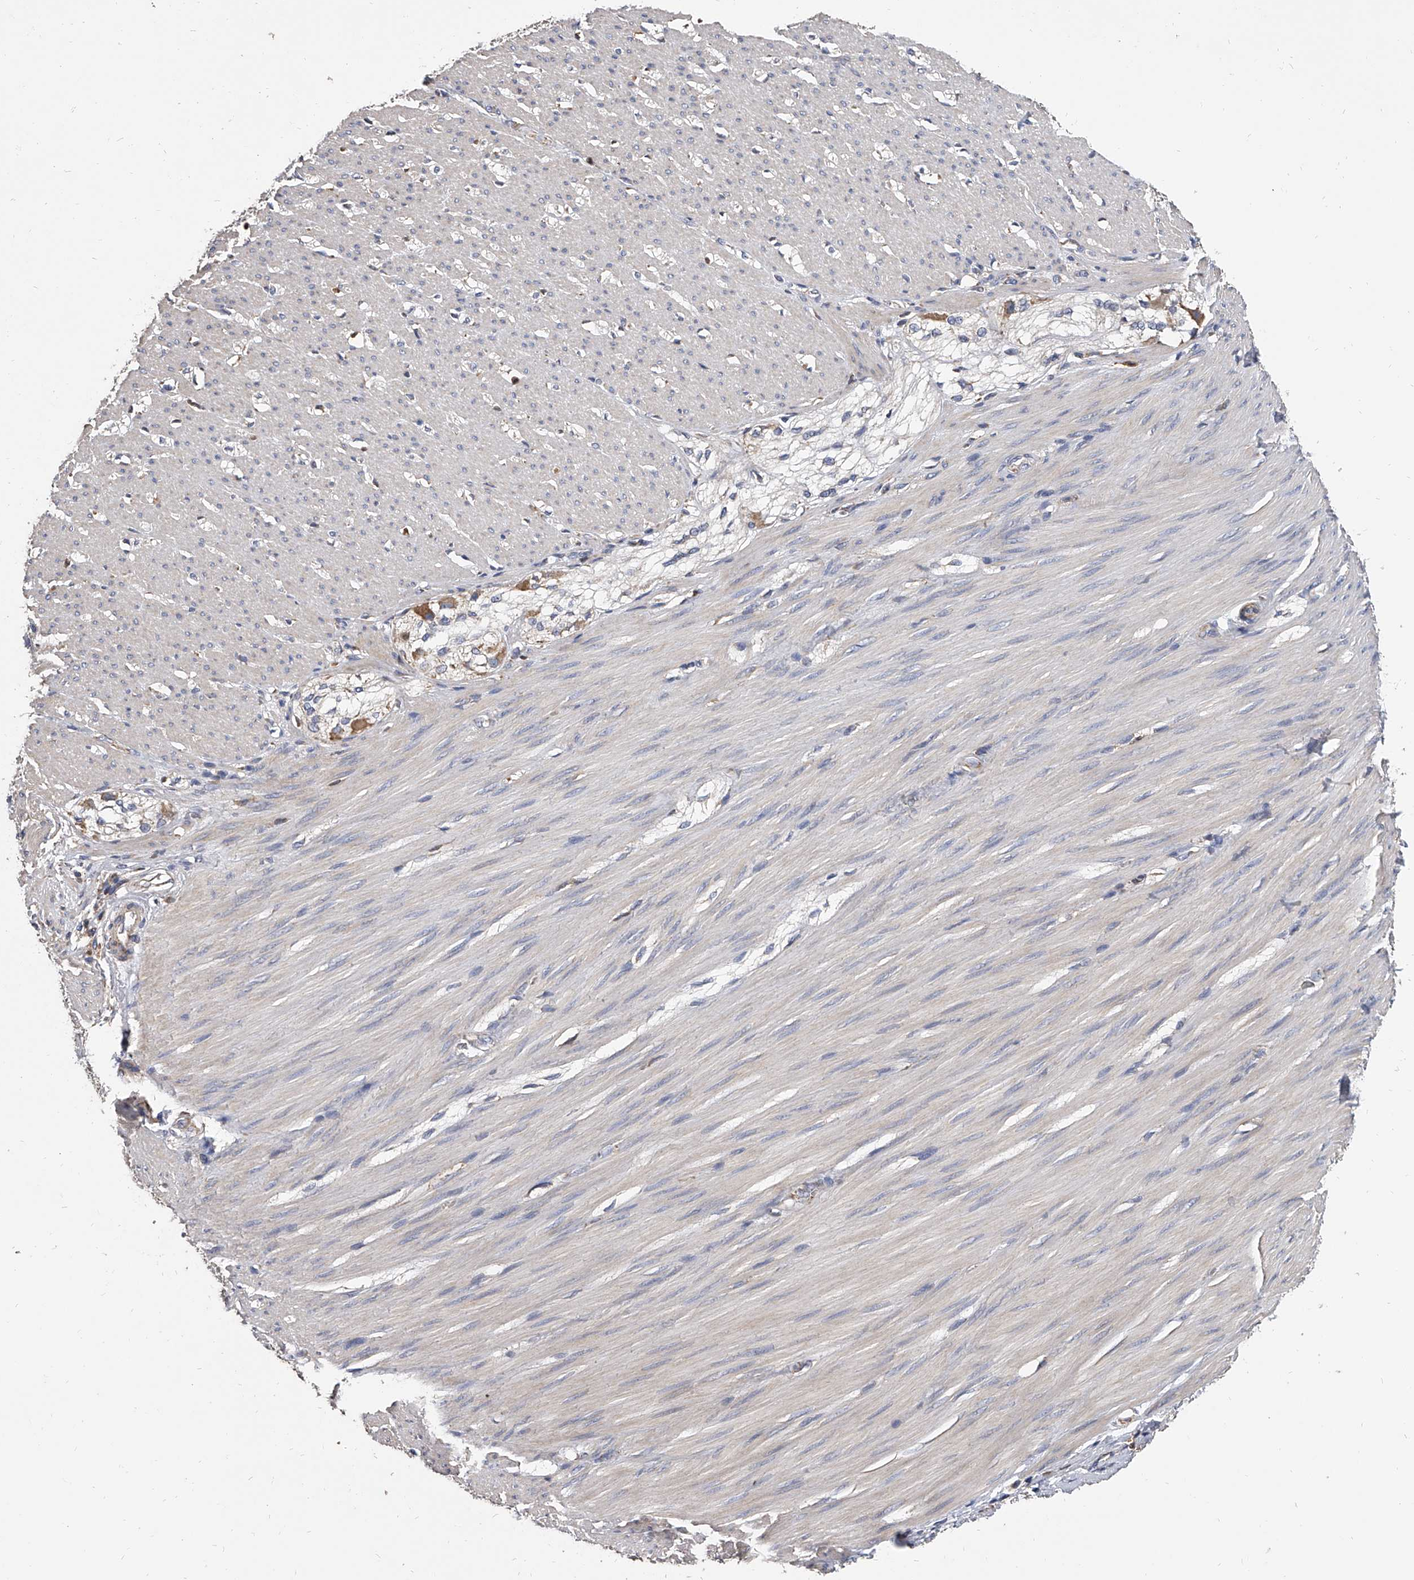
{"staining": {"intensity": "negative", "quantity": "none", "location": "none"}, "tissue": "smooth muscle", "cell_type": "Smooth muscle cells", "image_type": "normal", "snomed": [{"axis": "morphology", "description": "Normal tissue, NOS"}, {"axis": "morphology", "description": "Adenocarcinoma, NOS"}, {"axis": "topography", "description": "Colon"}, {"axis": "topography", "description": "Peripheral nerve tissue"}], "caption": "Immunohistochemistry (IHC) image of unremarkable smooth muscle stained for a protein (brown), which reveals no expression in smooth muscle cells. (Immunohistochemistry (IHC), brightfield microscopy, high magnification).", "gene": "MRPL28", "patient": {"sex": "male", "age": 14}}